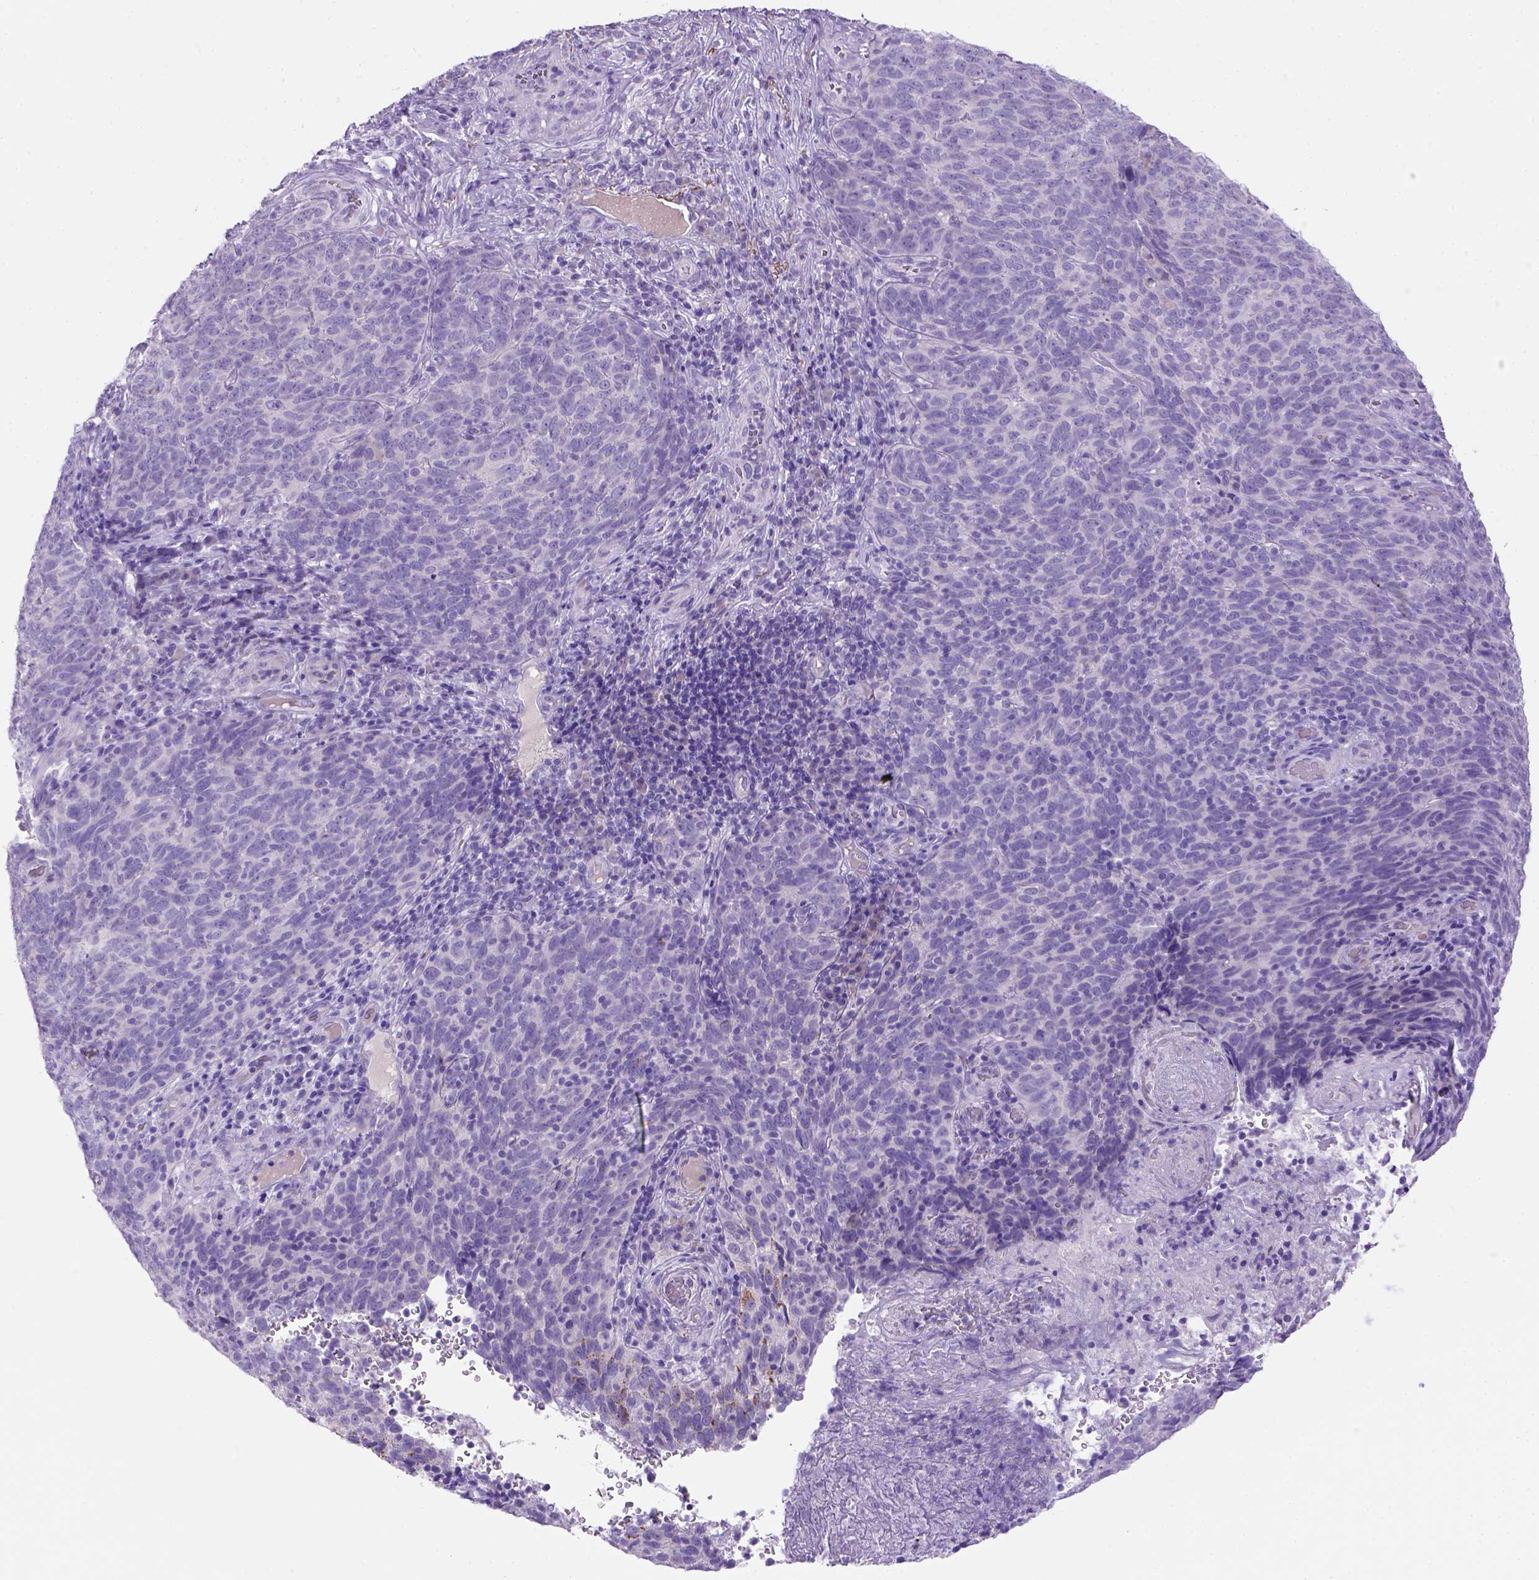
{"staining": {"intensity": "negative", "quantity": "none", "location": "none"}, "tissue": "skin cancer", "cell_type": "Tumor cells", "image_type": "cancer", "snomed": [{"axis": "morphology", "description": "Squamous cell carcinoma, NOS"}, {"axis": "topography", "description": "Skin"}, {"axis": "topography", "description": "Anal"}], "caption": "IHC of human squamous cell carcinoma (skin) shows no positivity in tumor cells.", "gene": "SIRPD", "patient": {"sex": "female", "age": 51}}